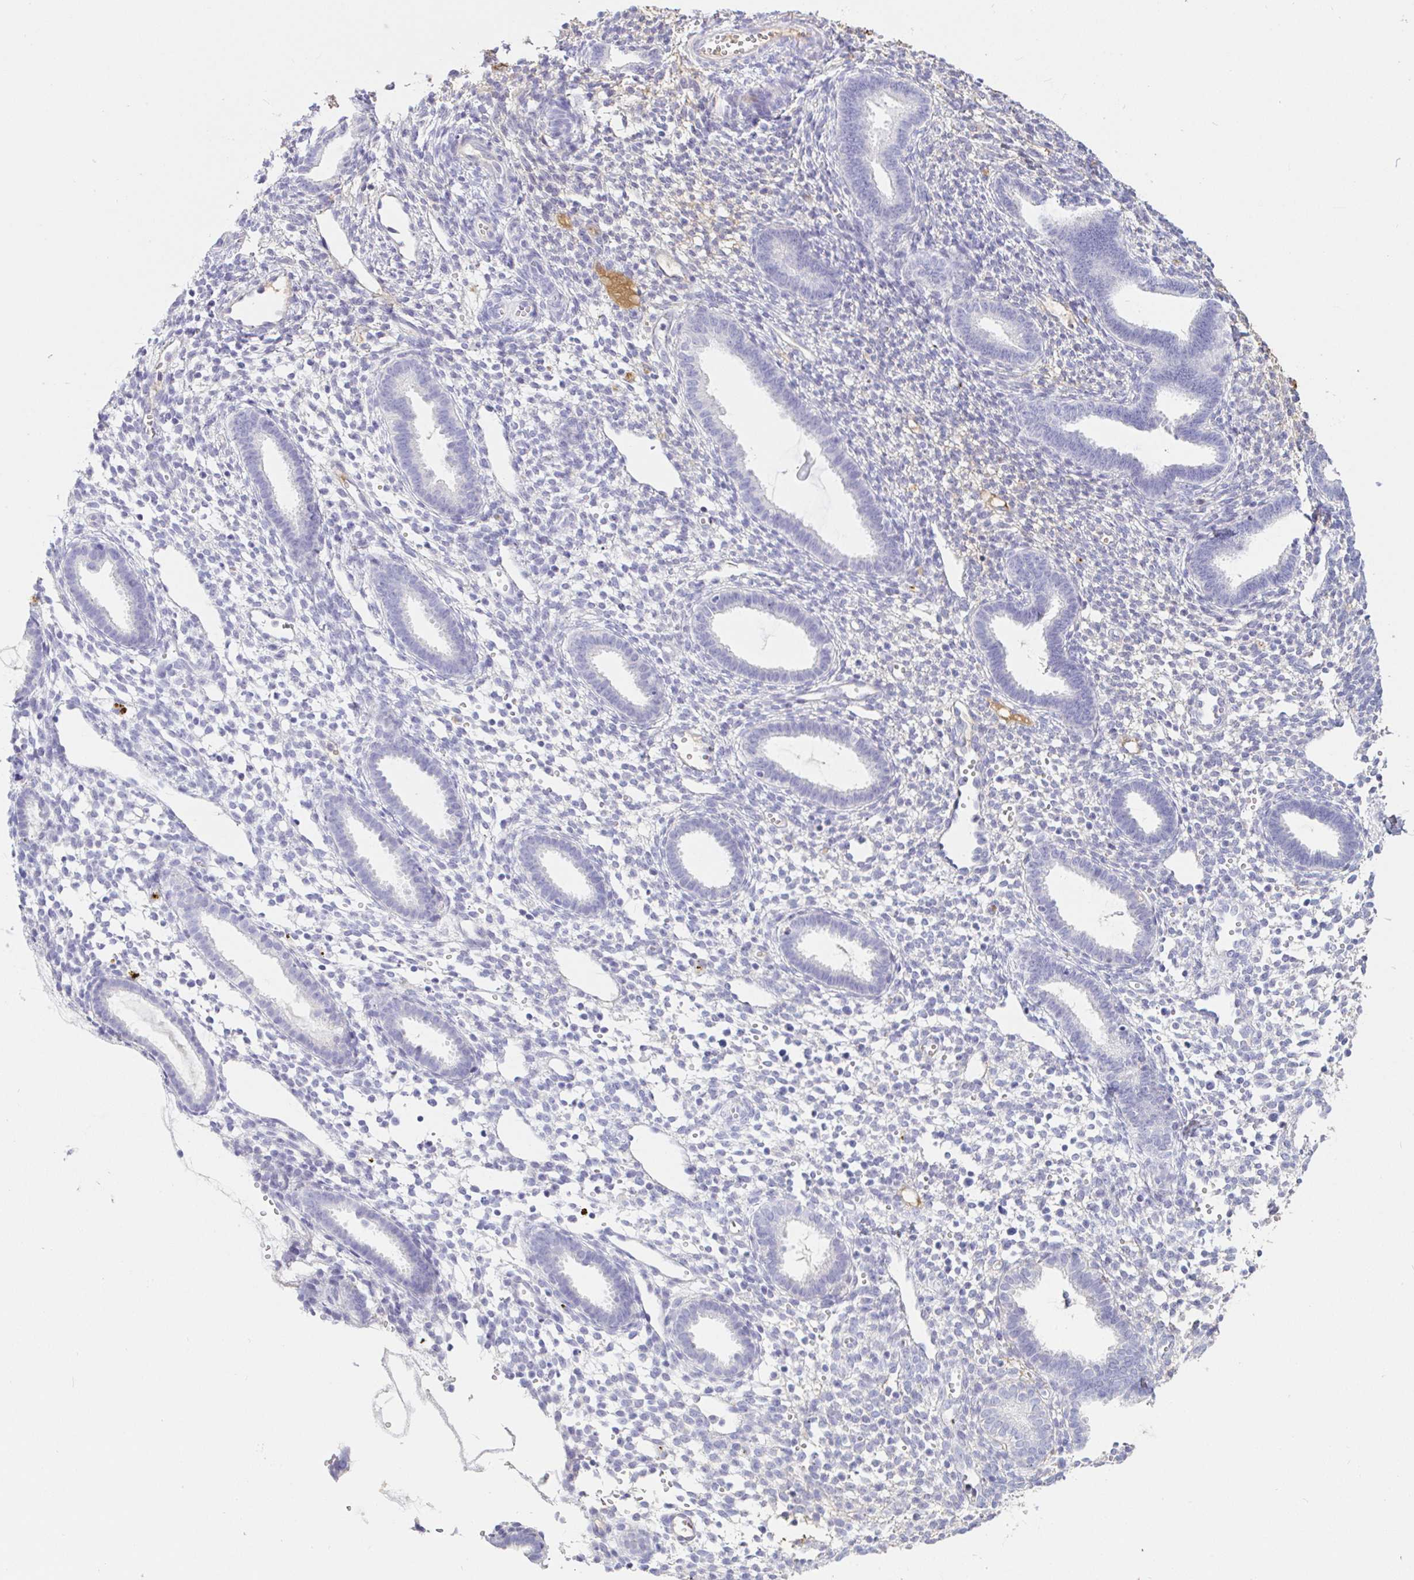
{"staining": {"intensity": "negative", "quantity": "none", "location": "none"}, "tissue": "endometrium", "cell_type": "Cells in endometrial stroma", "image_type": "normal", "snomed": [{"axis": "morphology", "description": "Normal tissue, NOS"}, {"axis": "topography", "description": "Endometrium"}], "caption": "Immunohistochemistry (IHC) of benign endometrium shows no positivity in cells in endometrial stroma. (Brightfield microscopy of DAB (3,3'-diaminobenzidine) immunohistochemistry (IHC) at high magnification).", "gene": "SAA2", "patient": {"sex": "female", "age": 36}}